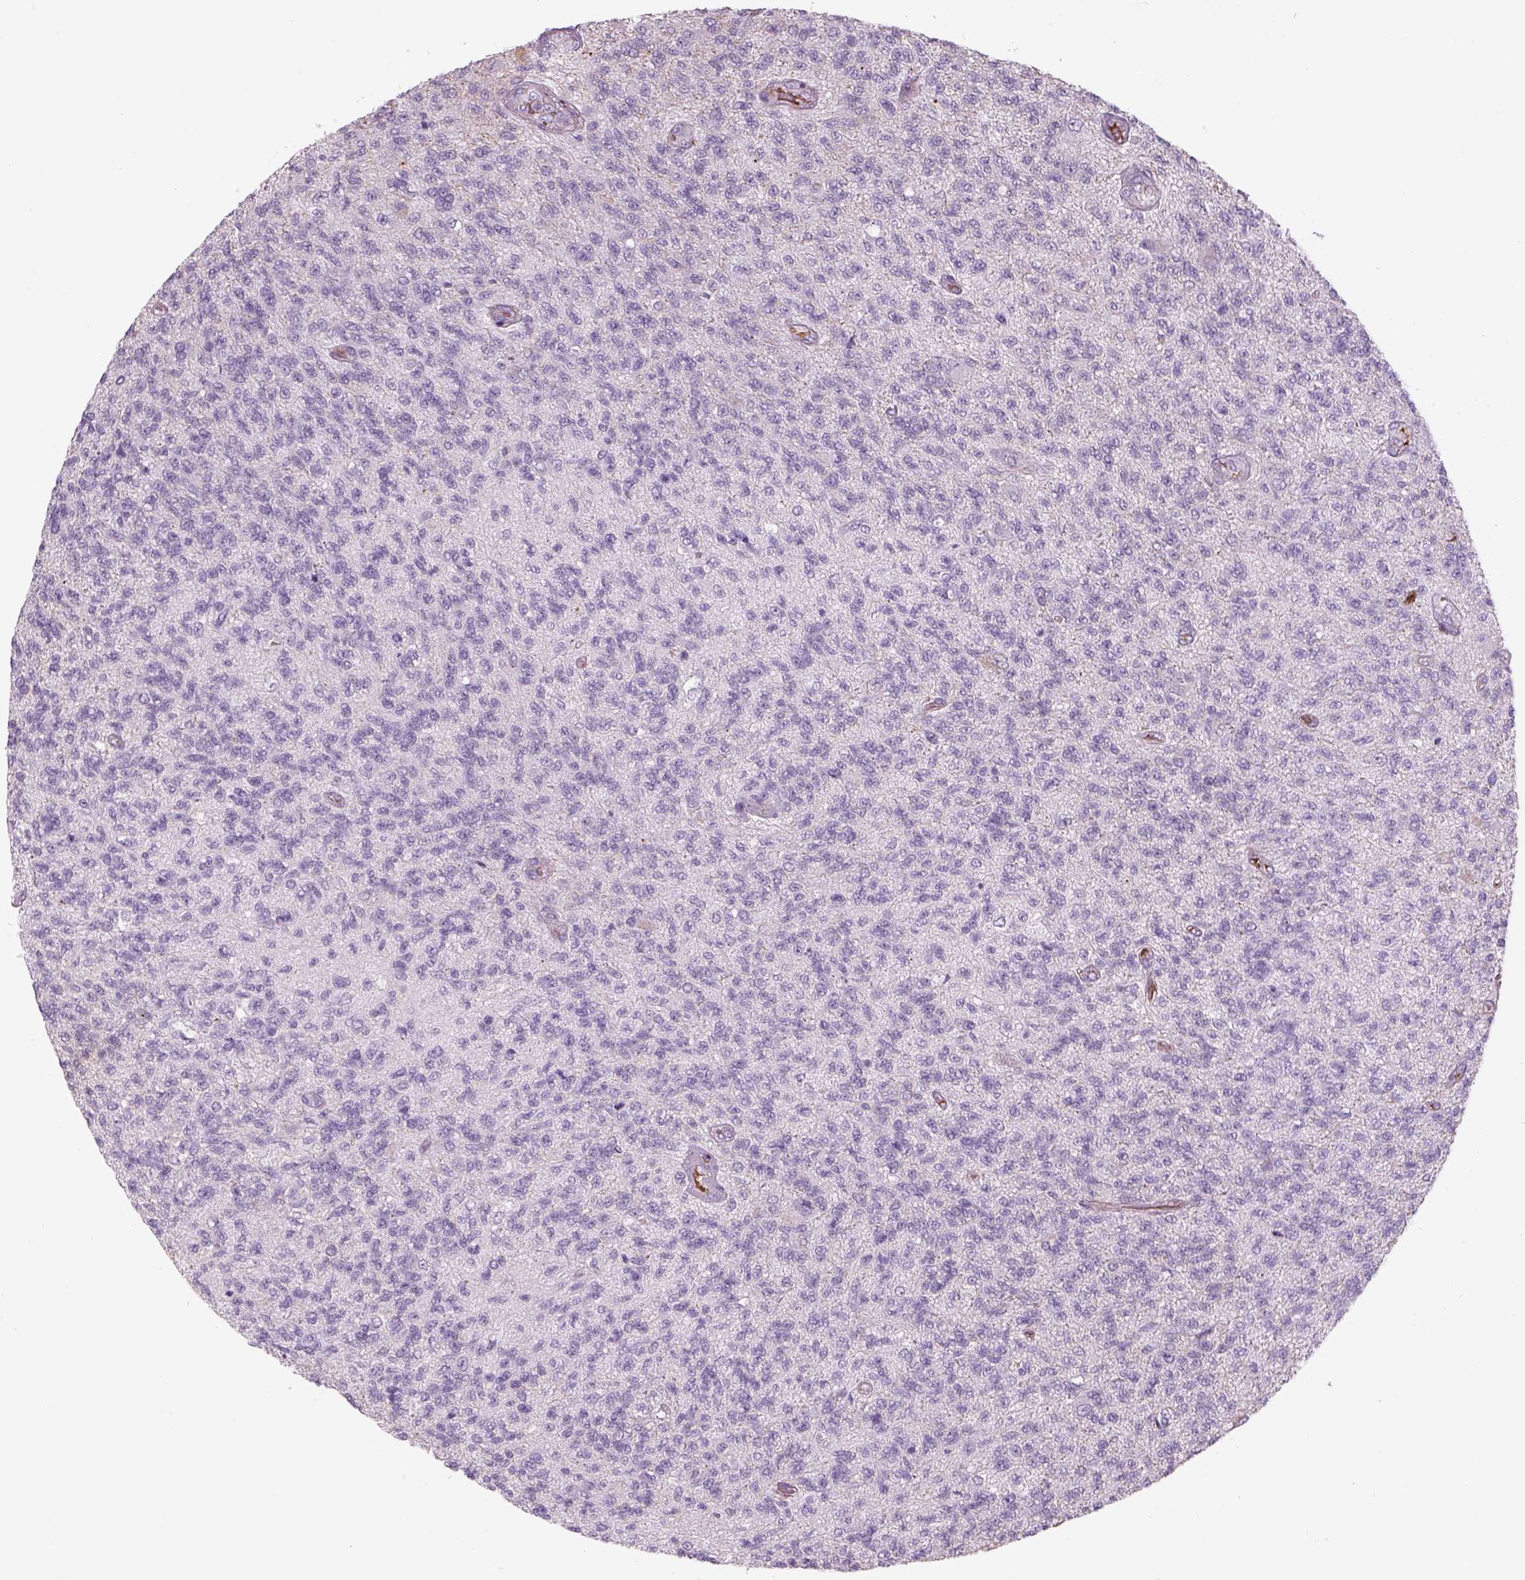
{"staining": {"intensity": "negative", "quantity": "none", "location": "none"}, "tissue": "glioma", "cell_type": "Tumor cells", "image_type": "cancer", "snomed": [{"axis": "morphology", "description": "Glioma, malignant, High grade"}, {"axis": "topography", "description": "Brain"}], "caption": "This is an immunohistochemistry (IHC) histopathology image of human glioma. There is no positivity in tumor cells.", "gene": "PABPC1L2B", "patient": {"sex": "male", "age": 56}}